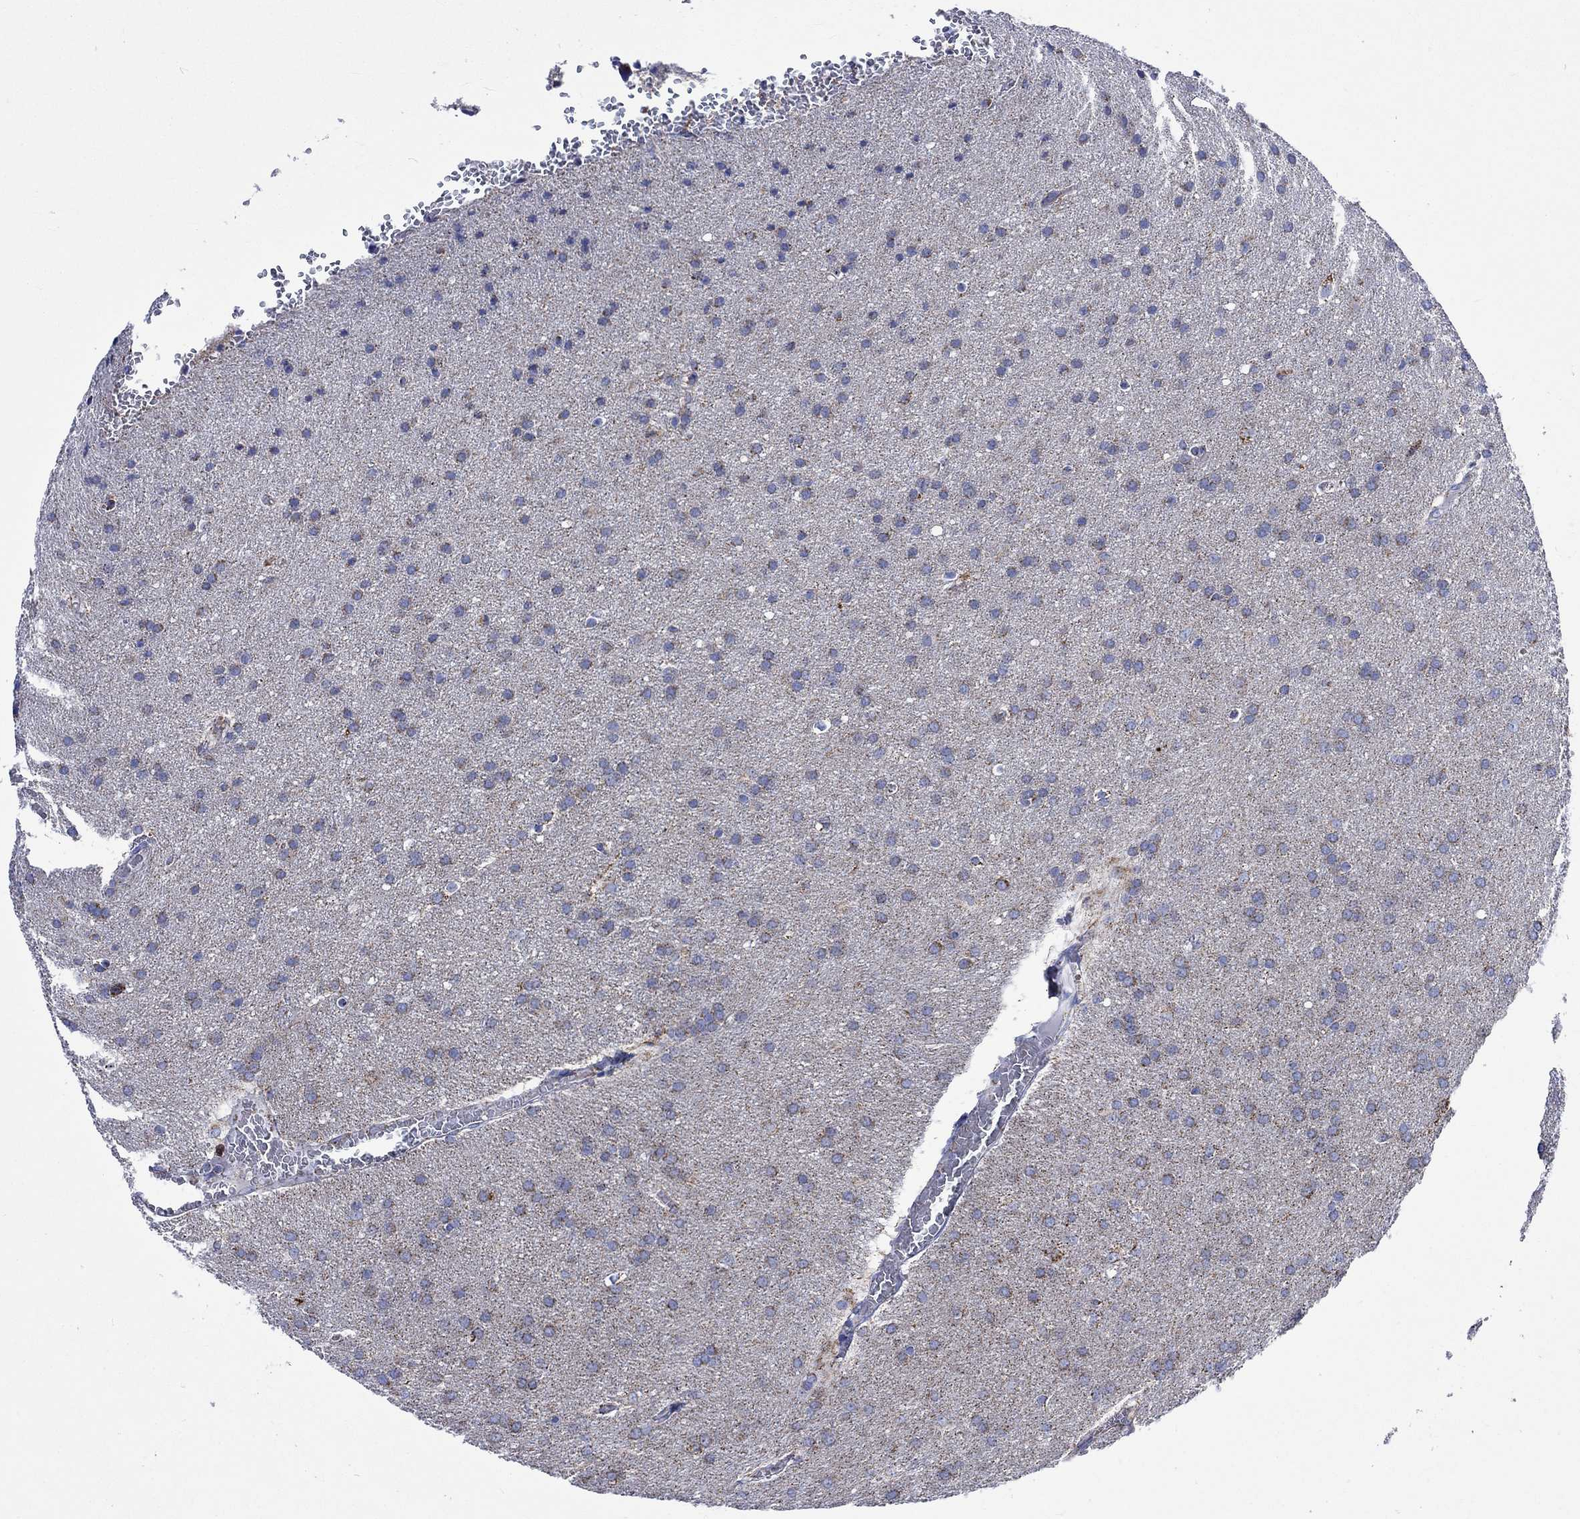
{"staining": {"intensity": "strong", "quantity": "<25%", "location": "cytoplasmic/membranous"}, "tissue": "glioma", "cell_type": "Tumor cells", "image_type": "cancer", "snomed": [{"axis": "morphology", "description": "Glioma, malignant, Low grade"}, {"axis": "topography", "description": "Brain"}], "caption": "A brown stain highlights strong cytoplasmic/membranous expression of a protein in low-grade glioma (malignant) tumor cells.", "gene": "RCE1", "patient": {"sex": "female", "age": 32}}